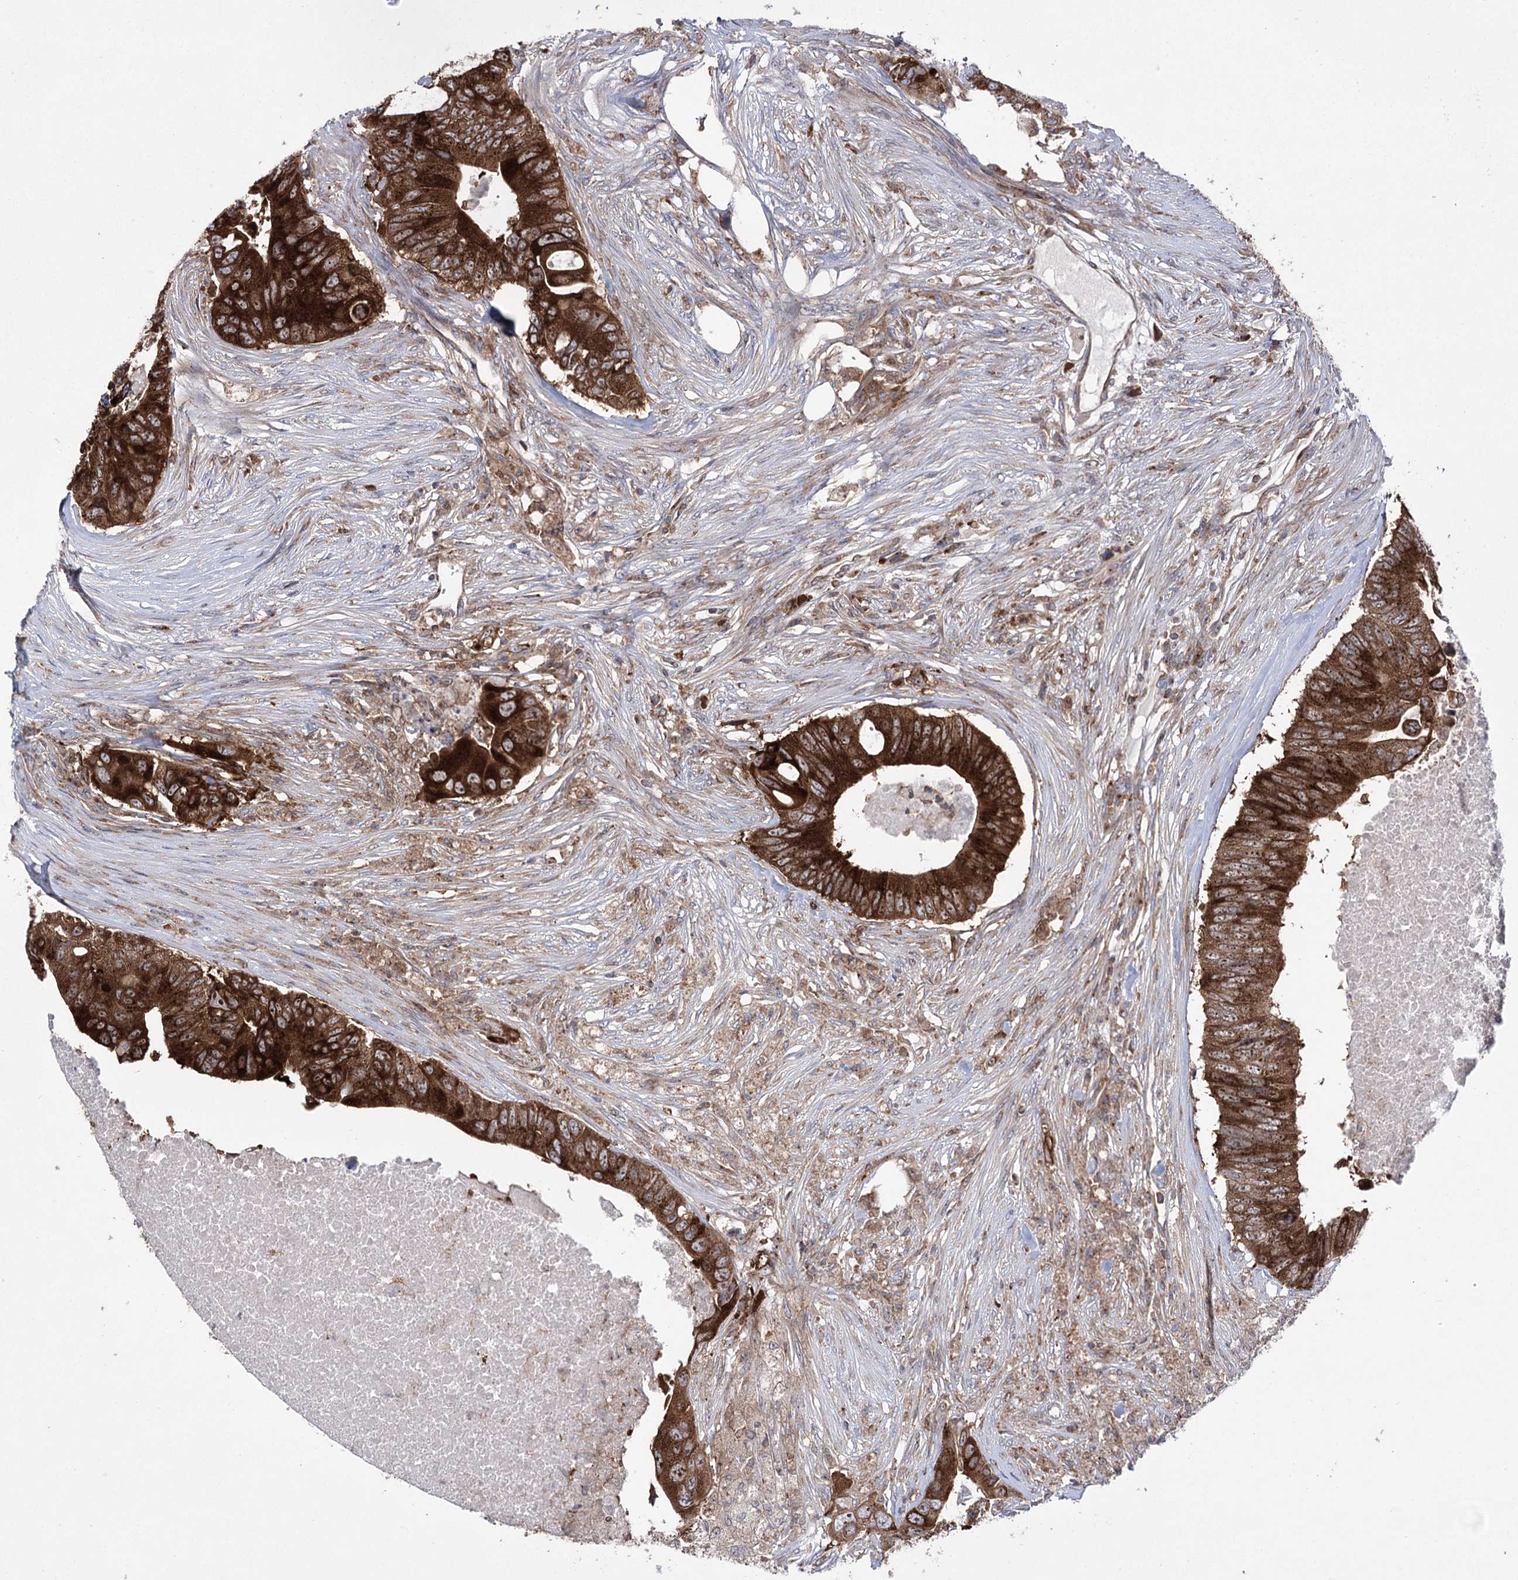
{"staining": {"intensity": "strong", "quantity": ">75%", "location": "cytoplasmic/membranous"}, "tissue": "colorectal cancer", "cell_type": "Tumor cells", "image_type": "cancer", "snomed": [{"axis": "morphology", "description": "Adenocarcinoma, NOS"}, {"axis": "topography", "description": "Colon"}], "caption": "A brown stain highlights strong cytoplasmic/membranous expression of a protein in colorectal cancer (adenocarcinoma) tumor cells.", "gene": "ZNF622", "patient": {"sex": "male", "age": 71}}